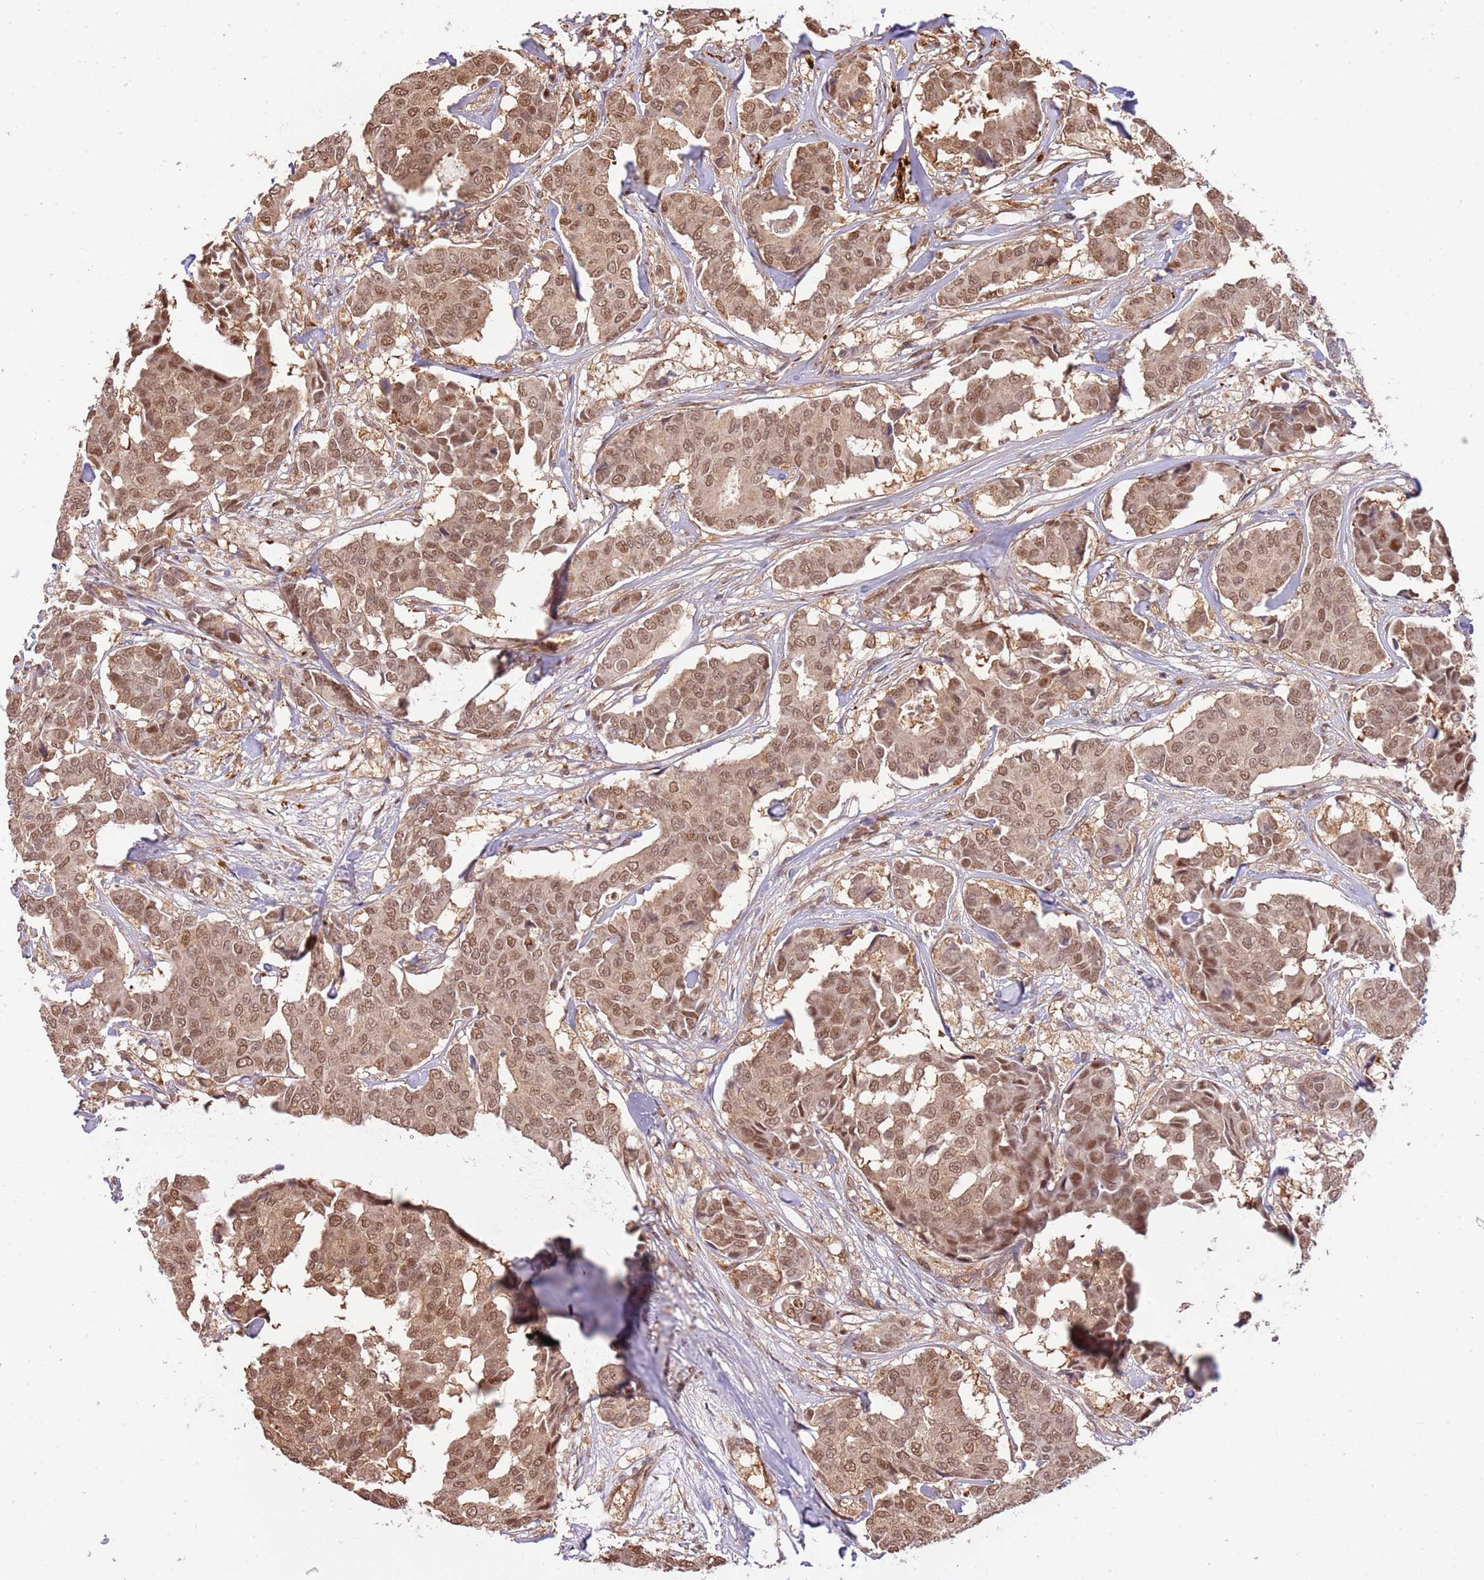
{"staining": {"intensity": "moderate", "quantity": ">75%", "location": "cytoplasmic/membranous,nuclear"}, "tissue": "breast cancer", "cell_type": "Tumor cells", "image_type": "cancer", "snomed": [{"axis": "morphology", "description": "Duct carcinoma"}, {"axis": "topography", "description": "Breast"}], "caption": "This is an image of IHC staining of infiltrating ductal carcinoma (breast), which shows moderate expression in the cytoplasmic/membranous and nuclear of tumor cells.", "gene": "PLSCR5", "patient": {"sex": "female", "age": 75}}